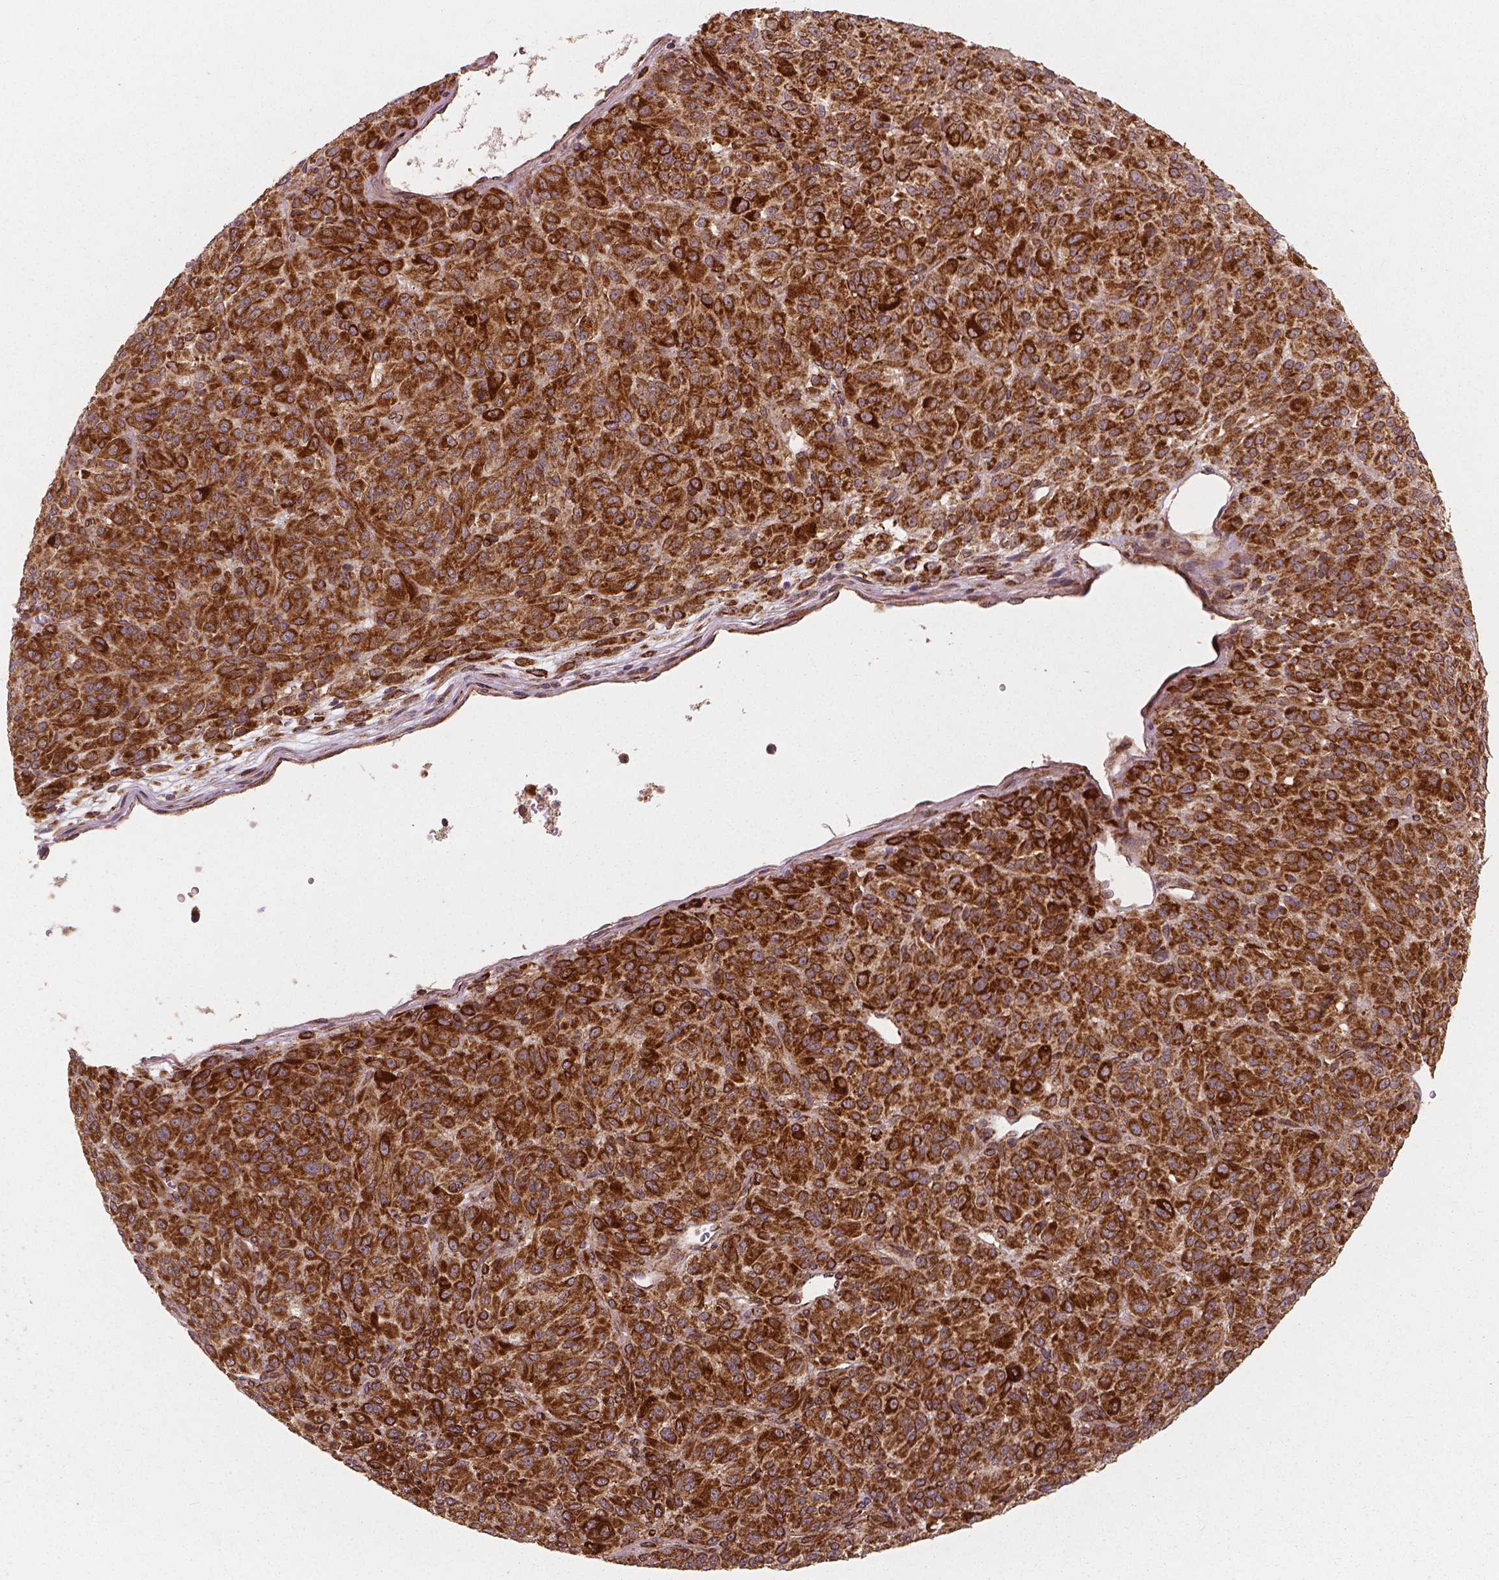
{"staining": {"intensity": "strong", "quantity": ">75%", "location": "cytoplasmic/membranous"}, "tissue": "melanoma", "cell_type": "Tumor cells", "image_type": "cancer", "snomed": [{"axis": "morphology", "description": "Malignant melanoma, Metastatic site"}, {"axis": "topography", "description": "Brain"}], "caption": "Malignant melanoma (metastatic site) was stained to show a protein in brown. There is high levels of strong cytoplasmic/membranous positivity in approximately >75% of tumor cells.", "gene": "PGAM5", "patient": {"sex": "female", "age": 56}}